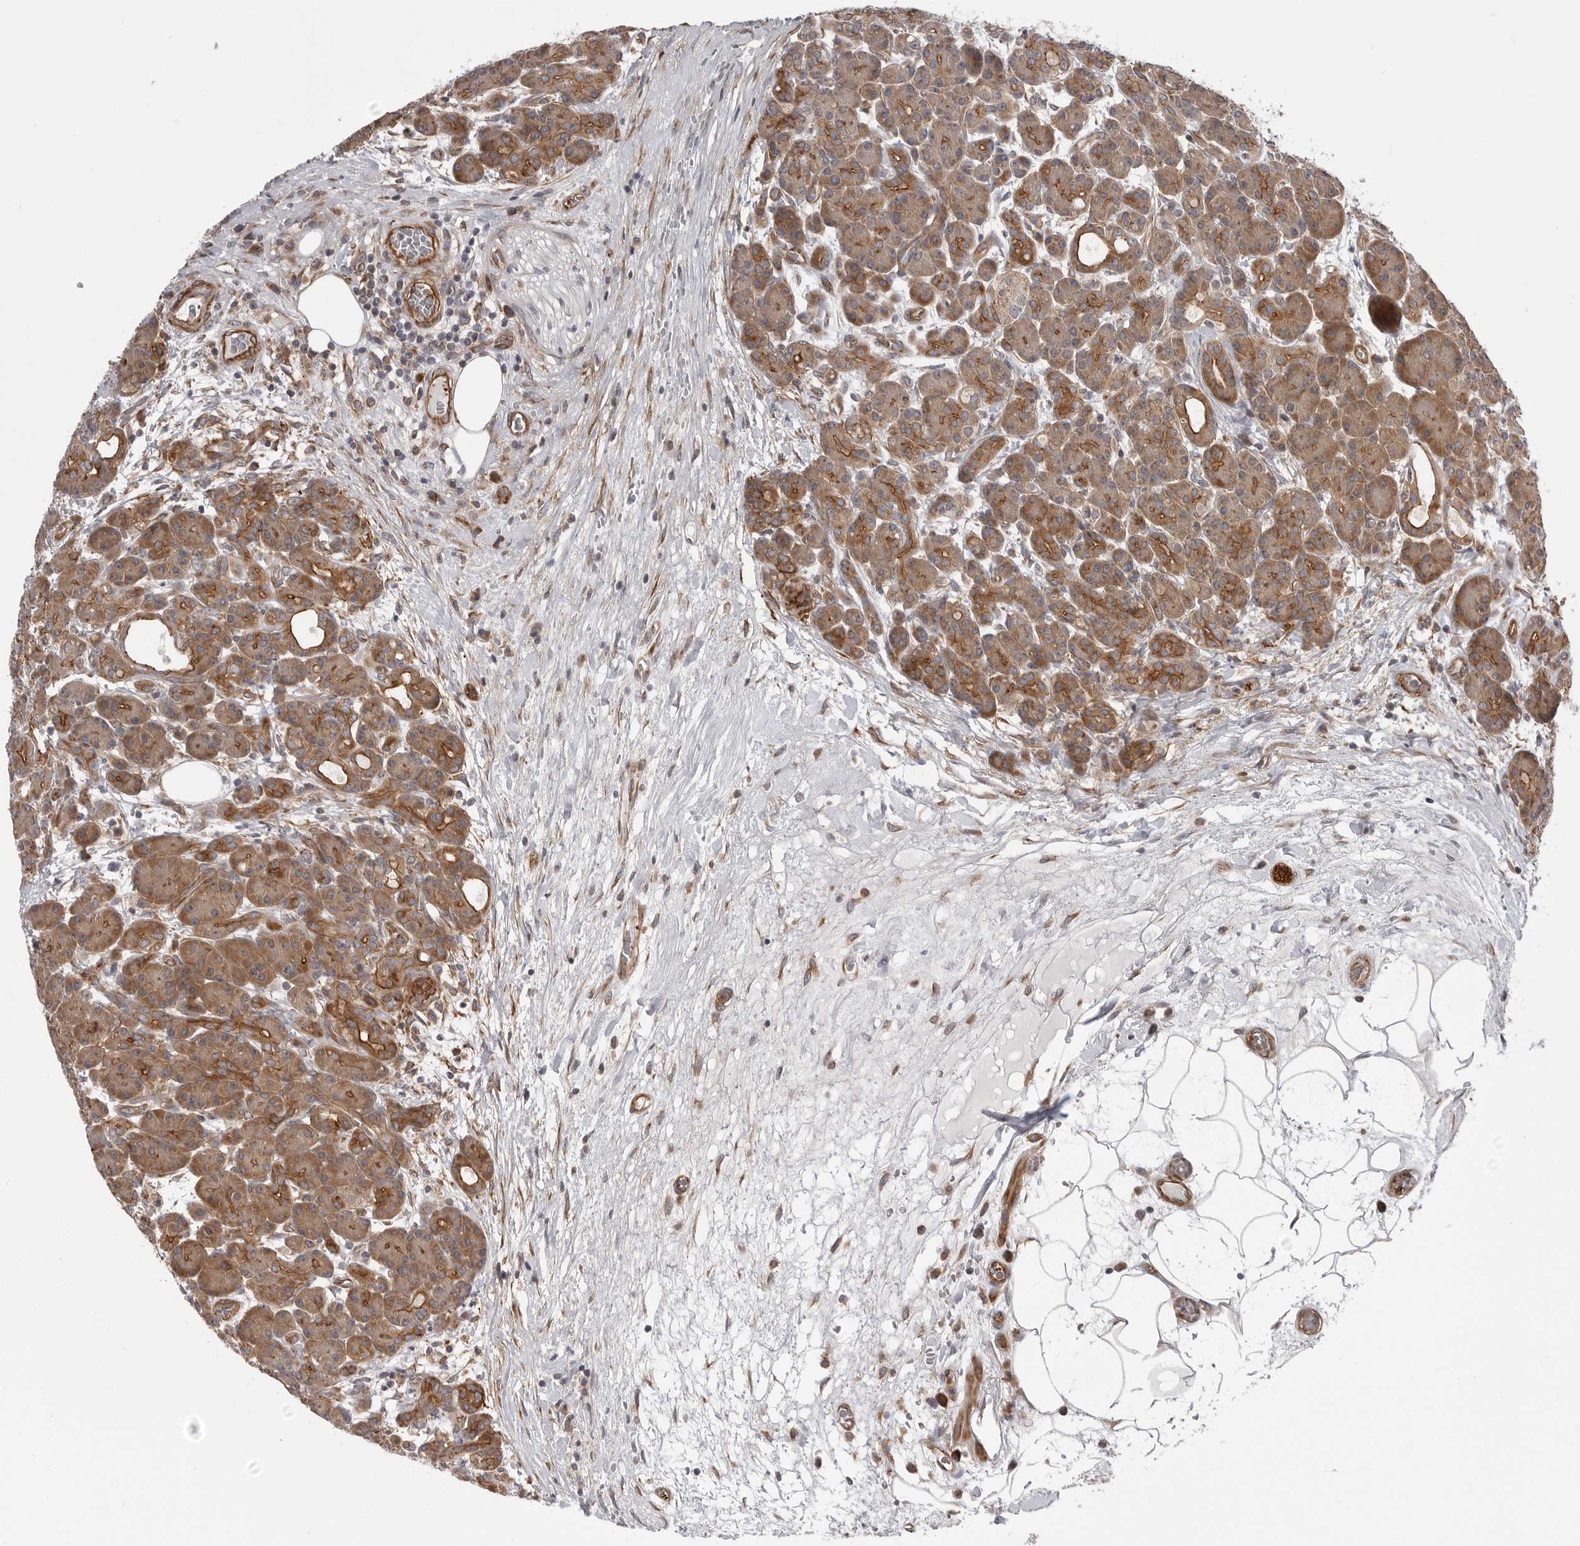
{"staining": {"intensity": "moderate", "quantity": ">75%", "location": "cytoplasmic/membranous"}, "tissue": "pancreas", "cell_type": "Exocrine glandular cells", "image_type": "normal", "snomed": [{"axis": "morphology", "description": "Normal tissue, NOS"}, {"axis": "topography", "description": "Pancreas"}], "caption": "The micrograph reveals immunohistochemical staining of normal pancreas. There is moderate cytoplasmic/membranous positivity is seen in approximately >75% of exocrine glandular cells.", "gene": "SCP2", "patient": {"sex": "male", "age": 63}}